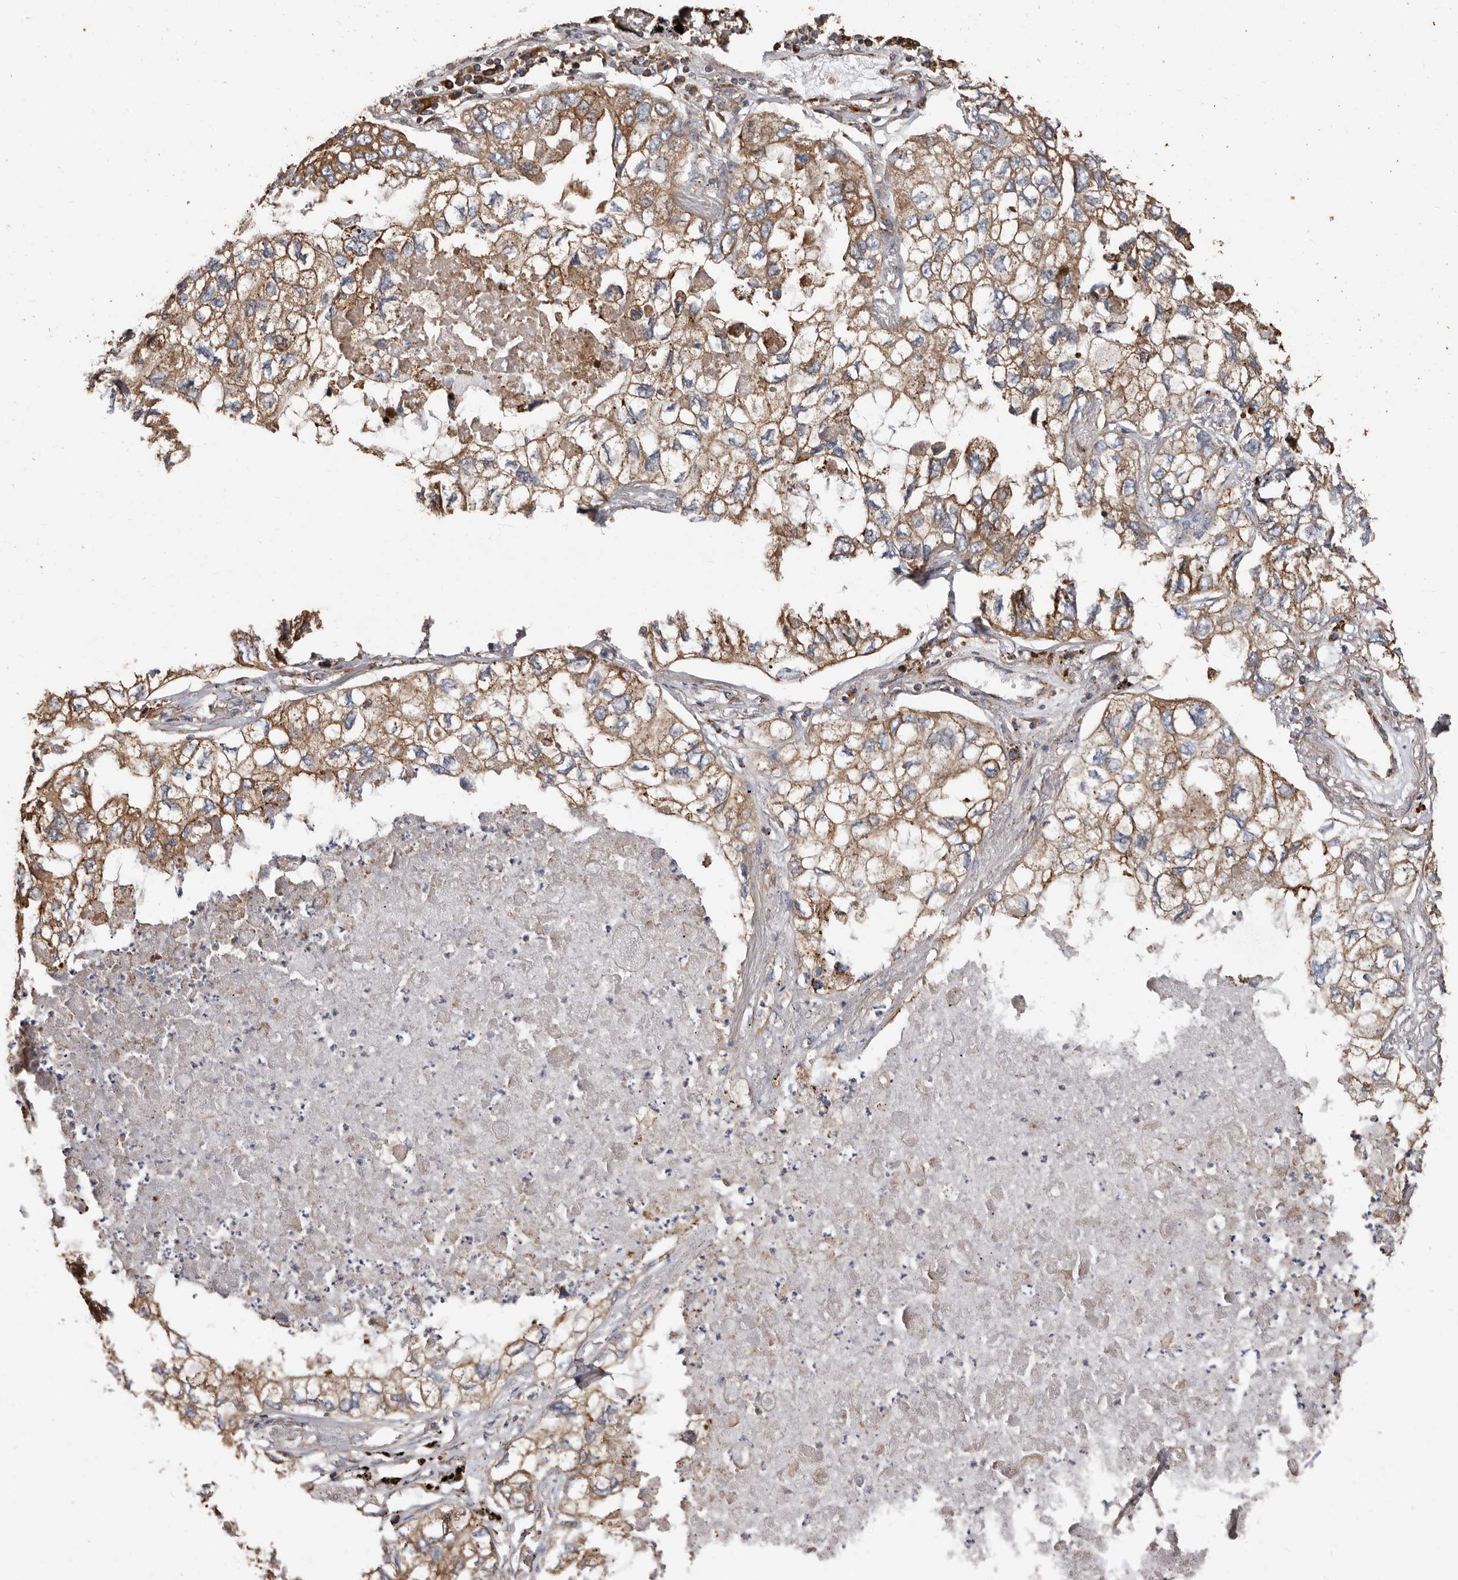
{"staining": {"intensity": "moderate", "quantity": ">75%", "location": "cytoplasmic/membranous"}, "tissue": "lung cancer", "cell_type": "Tumor cells", "image_type": "cancer", "snomed": [{"axis": "morphology", "description": "Adenocarcinoma, NOS"}, {"axis": "topography", "description": "Lung"}], "caption": "Protein expression analysis of human adenocarcinoma (lung) reveals moderate cytoplasmic/membranous positivity in about >75% of tumor cells. Nuclei are stained in blue.", "gene": "OSGIN2", "patient": {"sex": "male", "age": 65}}